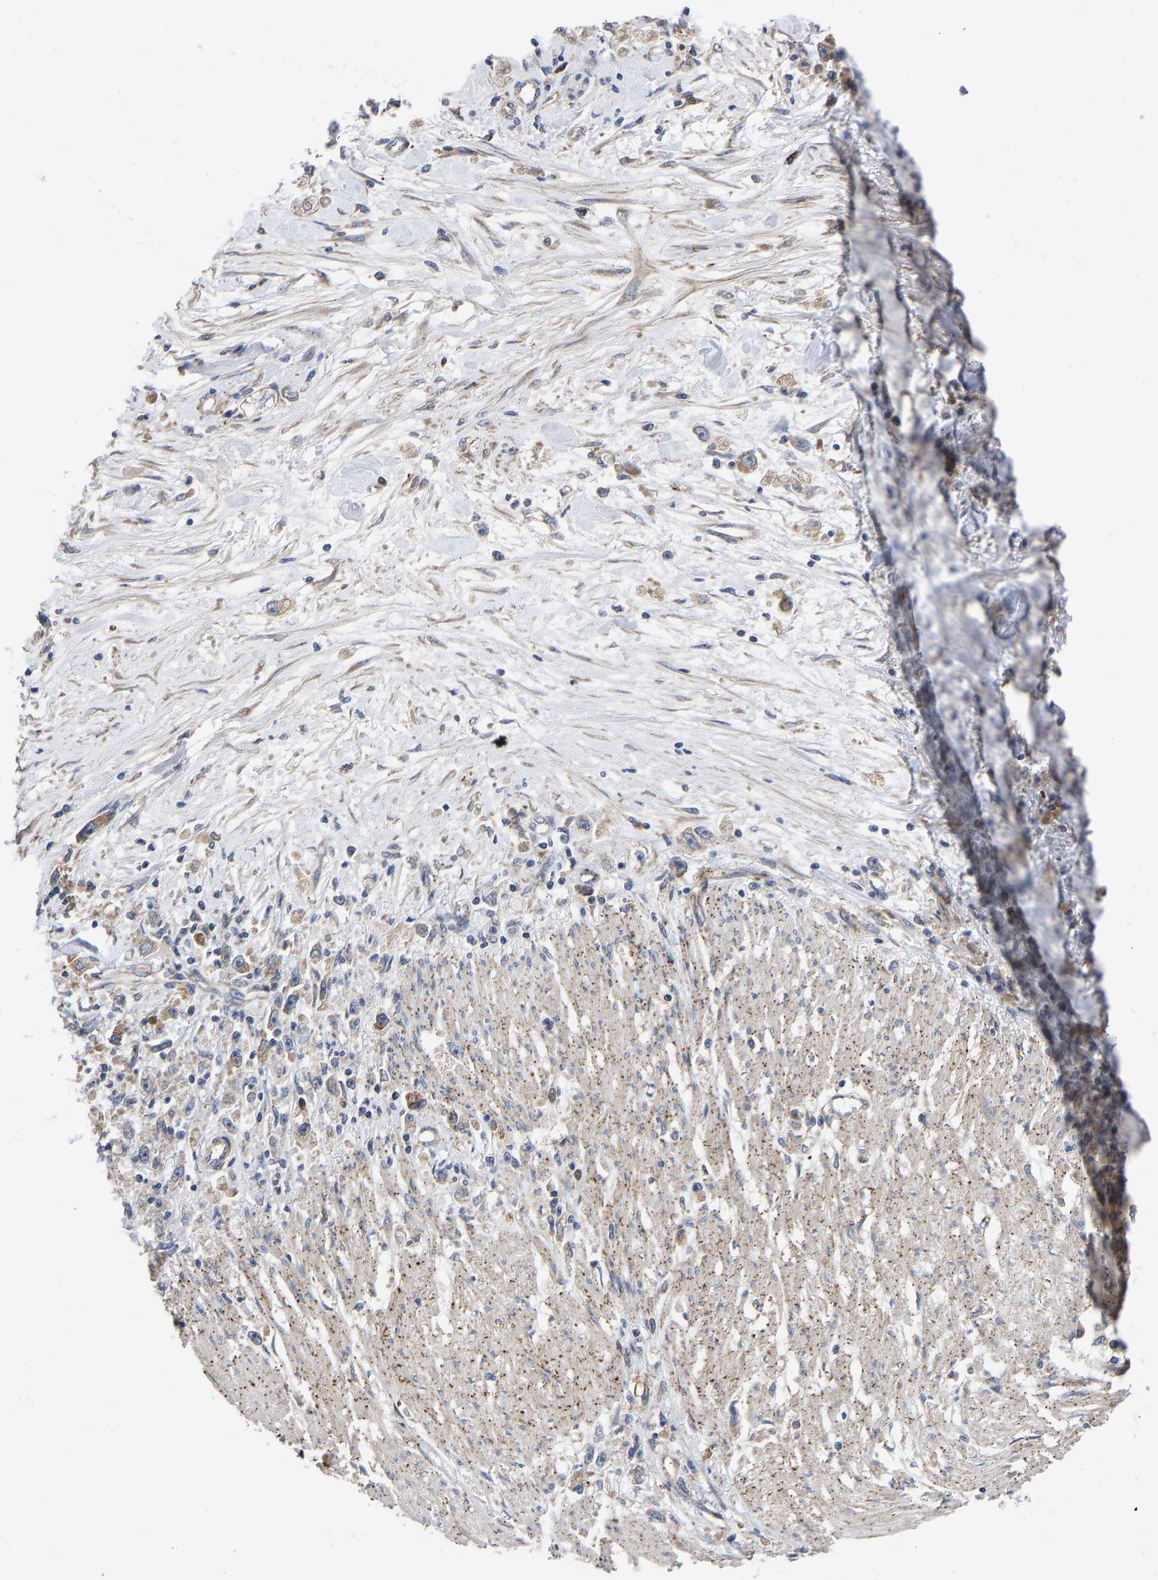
{"staining": {"intensity": "weak", "quantity": "25%-75%", "location": "cytoplasmic/membranous"}, "tissue": "stomach cancer", "cell_type": "Tumor cells", "image_type": "cancer", "snomed": [{"axis": "morphology", "description": "Adenocarcinoma, NOS"}, {"axis": "topography", "description": "Stomach"}], "caption": "IHC staining of adenocarcinoma (stomach), which displays low levels of weak cytoplasmic/membranous expression in approximately 25%-75% of tumor cells indicating weak cytoplasmic/membranous protein expression. The staining was performed using DAB (brown) for protein detection and nuclei were counterstained in hematoxylin (blue).", "gene": "TMEM38B", "patient": {"sex": "female", "age": 59}}